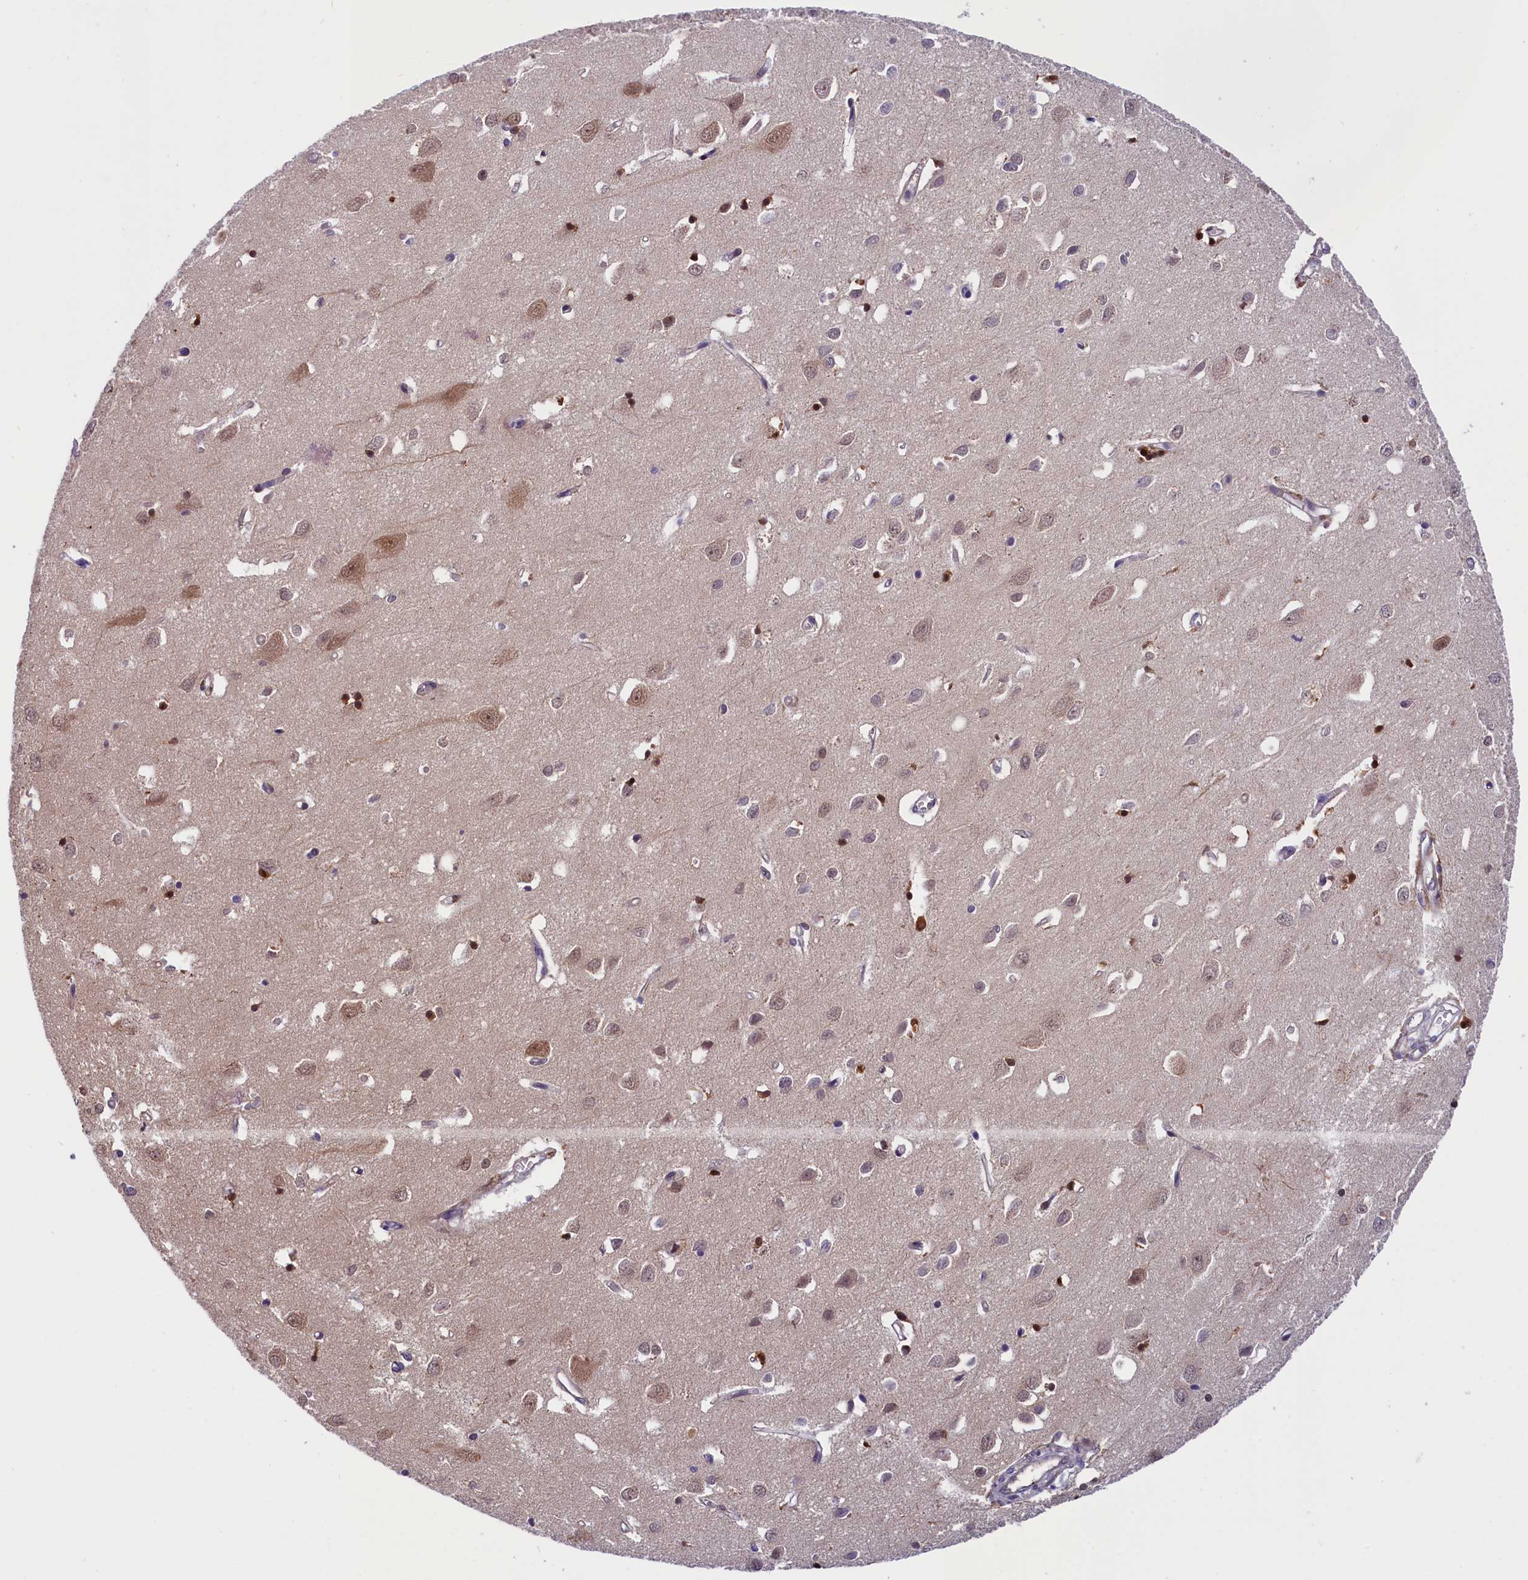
{"staining": {"intensity": "weak", "quantity": "25%-75%", "location": "cytoplasmic/membranous"}, "tissue": "cerebral cortex", "cell_type": "Endothelial cells", "image_type": "normal", "snomed": [{"axis": "morphology", "description": "Normal tissue, NOS"}, {"axis": "topography", "description": "Cerebral cortex"}], "caption": "This micrograph shows unremarkable cerebral cortex stained with immunohistochemistry (IHC) to label a protein in brown. The cytoplasmic/membranous of endothelial cells show weak positivity for the protein. Nuclei are counter-stained blue.", "gene": "TBCB", "patient": {"sex": "female", "age": 64}}